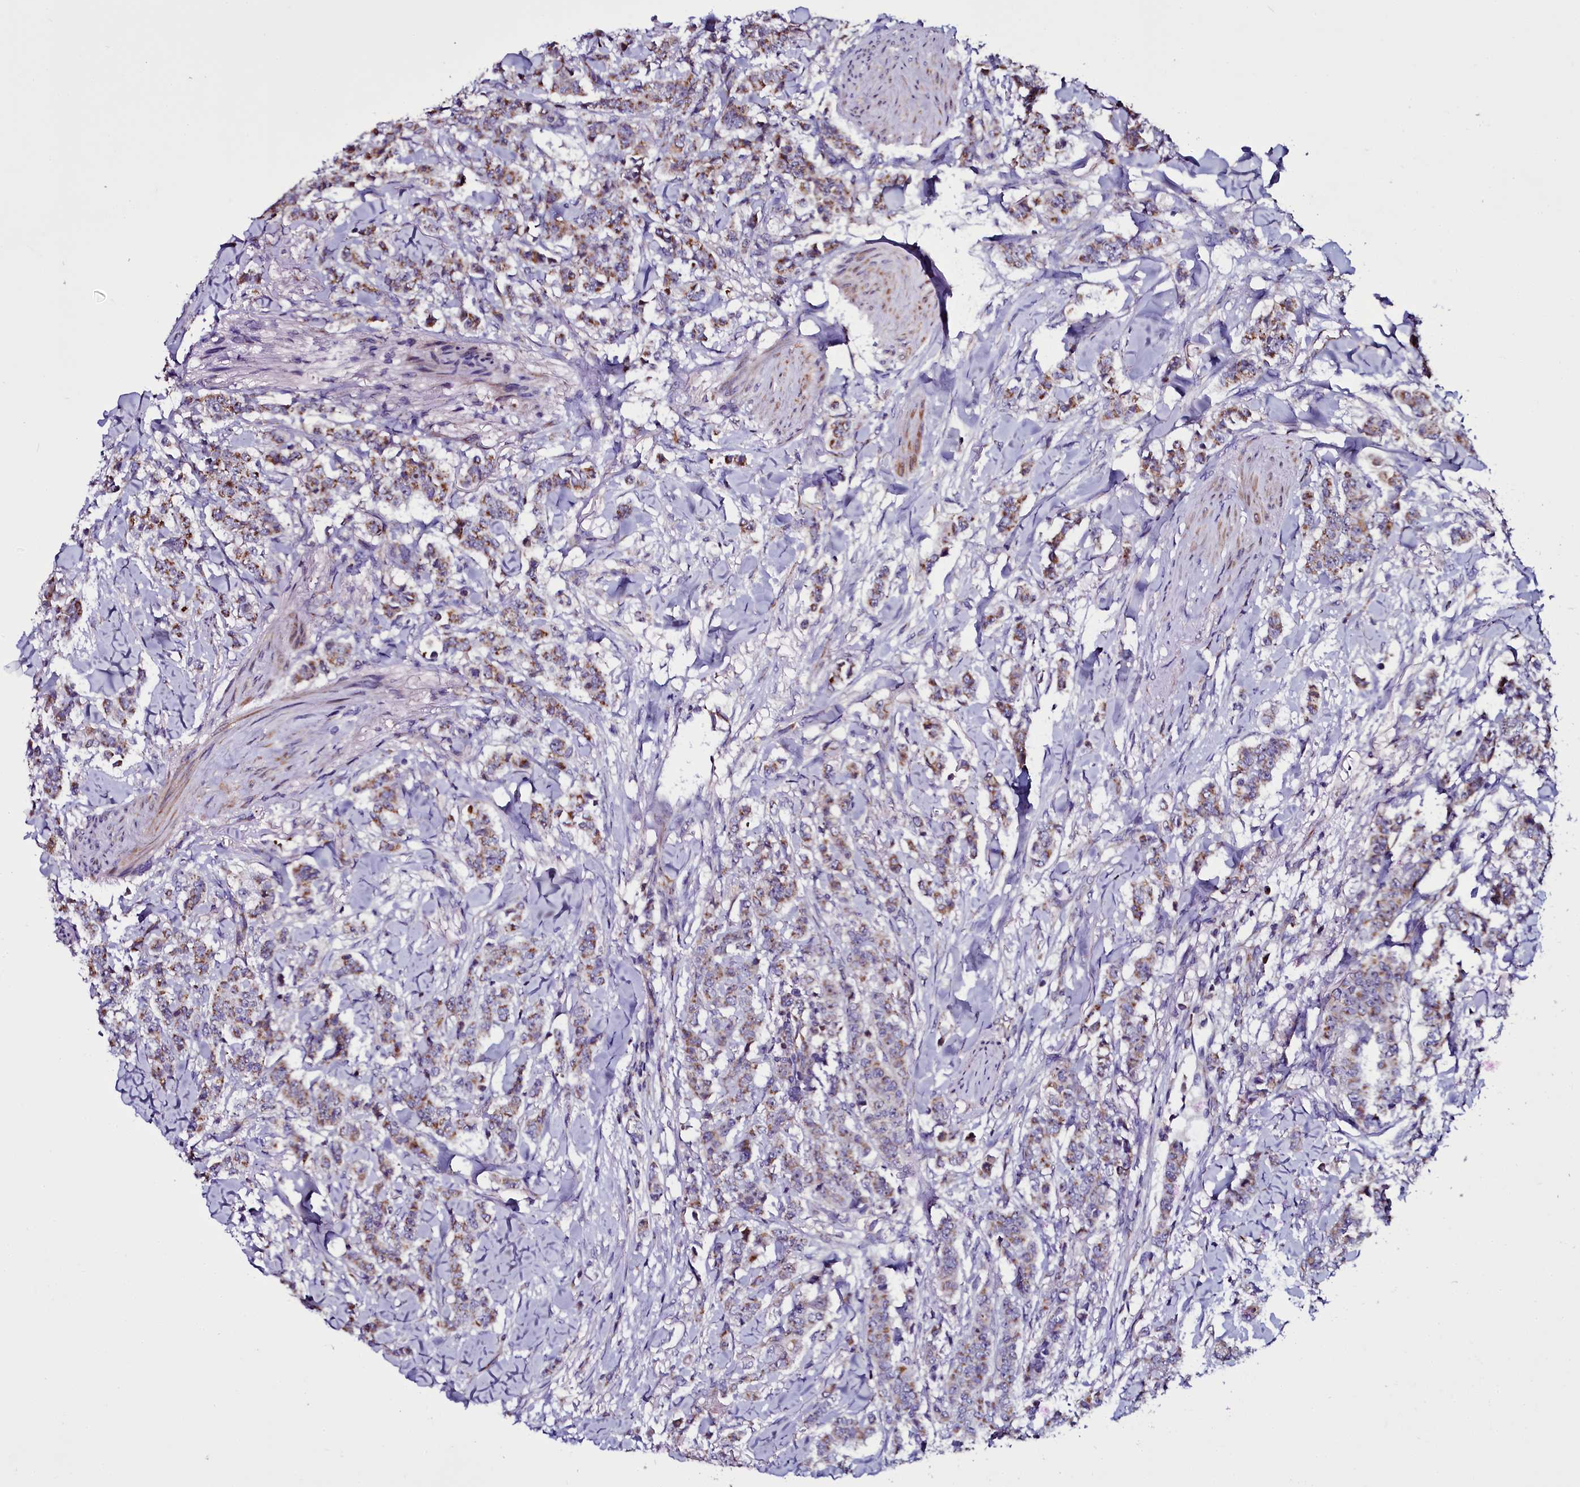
{"staining": {"intensity": "moderate", "quantity": ">75%", "location": "cytoplasmic/membranous"}, "tissue": "breast cancer", "cell_type": "Tumor cells", "image_type": "cancer", "snomed": [{"axis": "morphology", "description": "Duct carcinoma"}, {"axis": "topography", "description": "Breast"}], "caption": "Breast cancer (intraductal carcinoma) stained with a brown dye exhibits moderate cytoplasmic/membranous positive expression in about >75% of tumor cells.", "gene": "NAA80", "patient": {"sex": "female", "age": 40}}